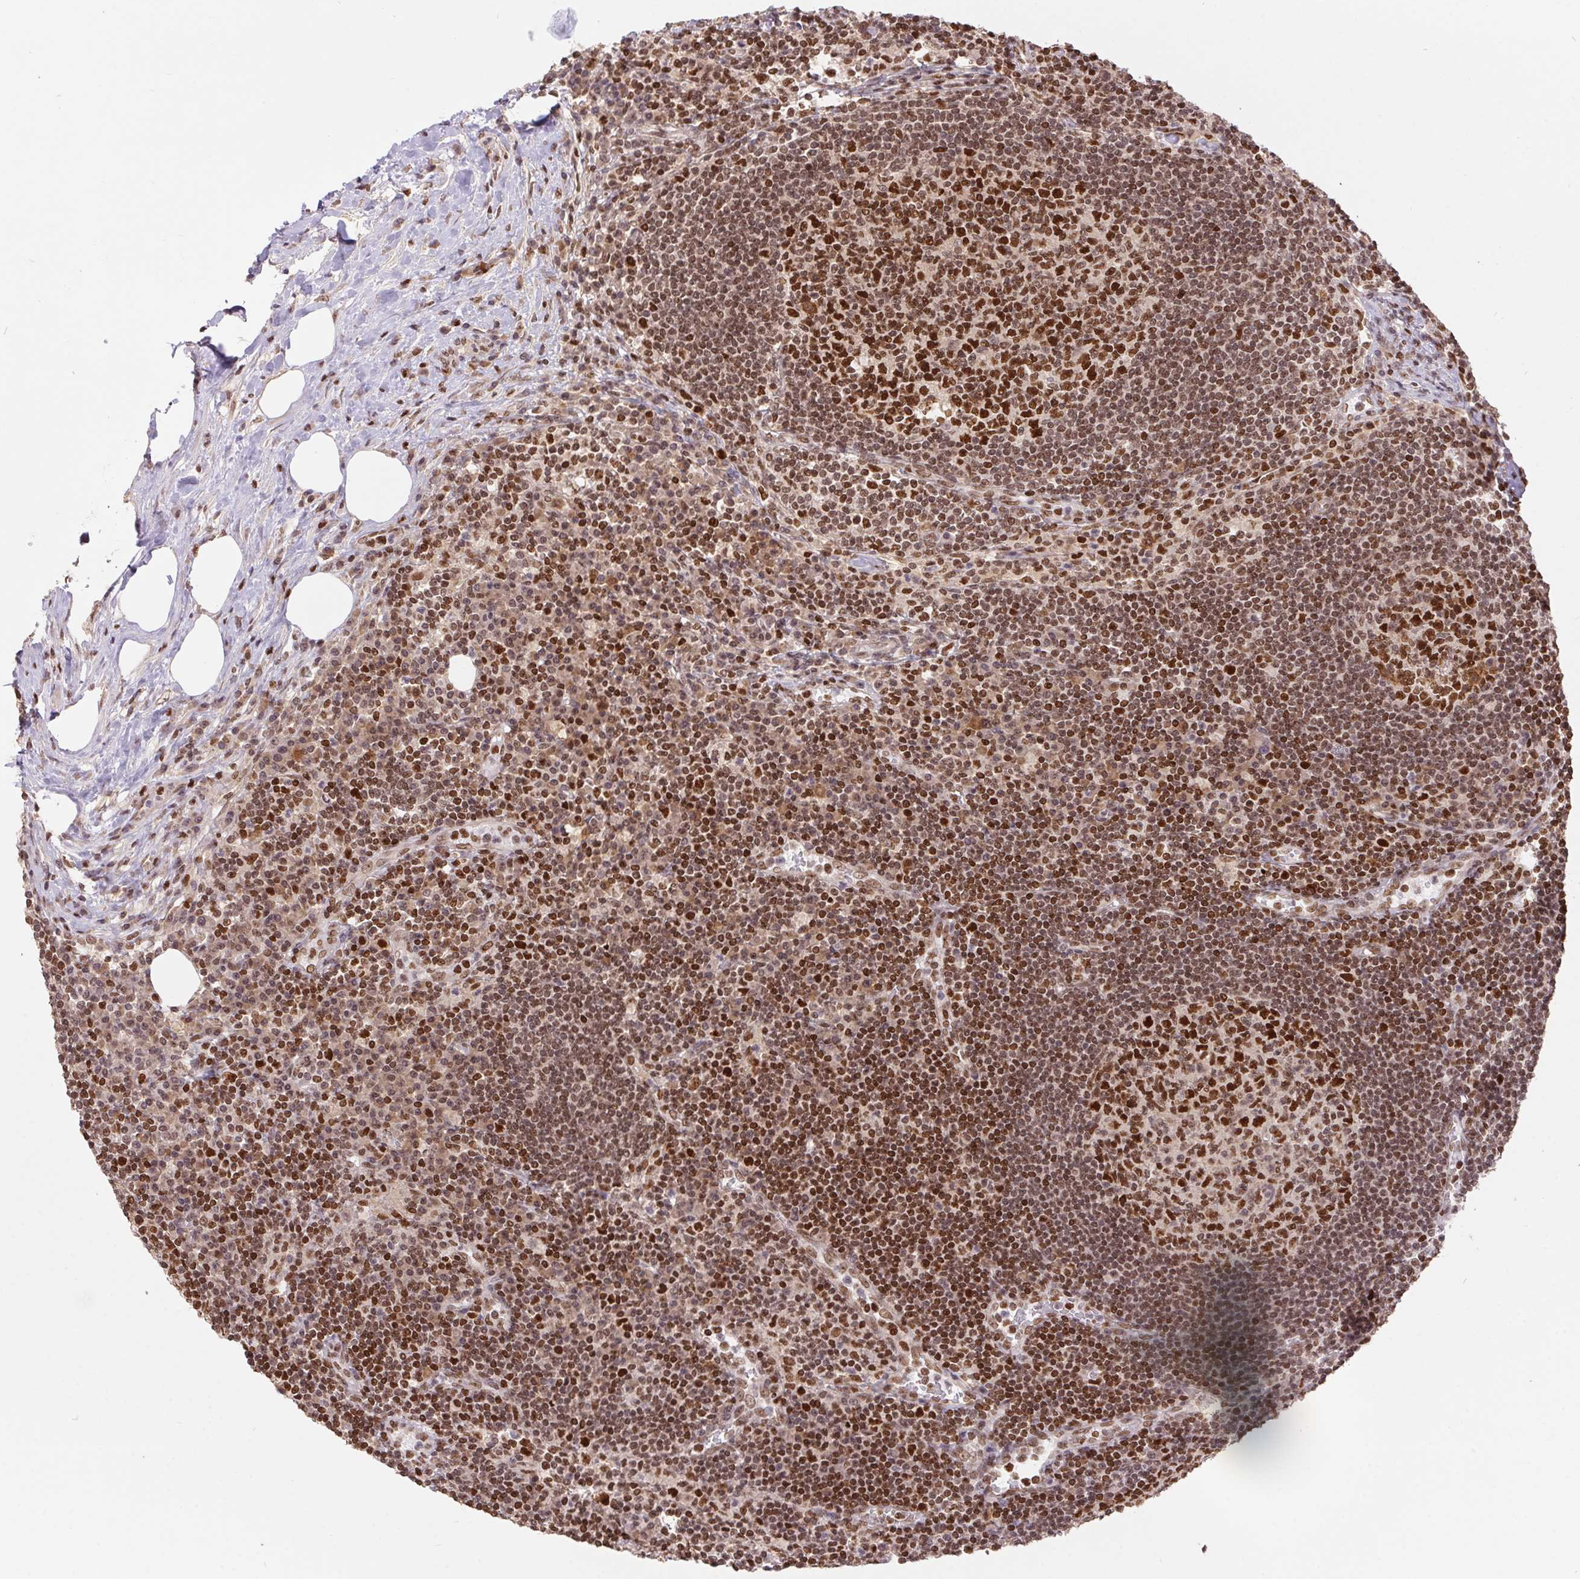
{"staining": {"intensity": "strong", "quantity": ">75%", "location": "nuclear"}, "tissue": "lymph node", "cell_type": "Germinal center cells", "image_type": "normal", "snomed": [{"axis": "morphology", "description": "Normal tissue, NOS"}, {"axis": "topography", "description": "Lymph node"}], "caption": "Immunohistochemical staining of unremarkable lymph node reveals >75% levels of strong nuclear protein staining in about >75% of germinal center cells.", "gene": "POLD3", "patient": {"sex": "male", "age": 67}}